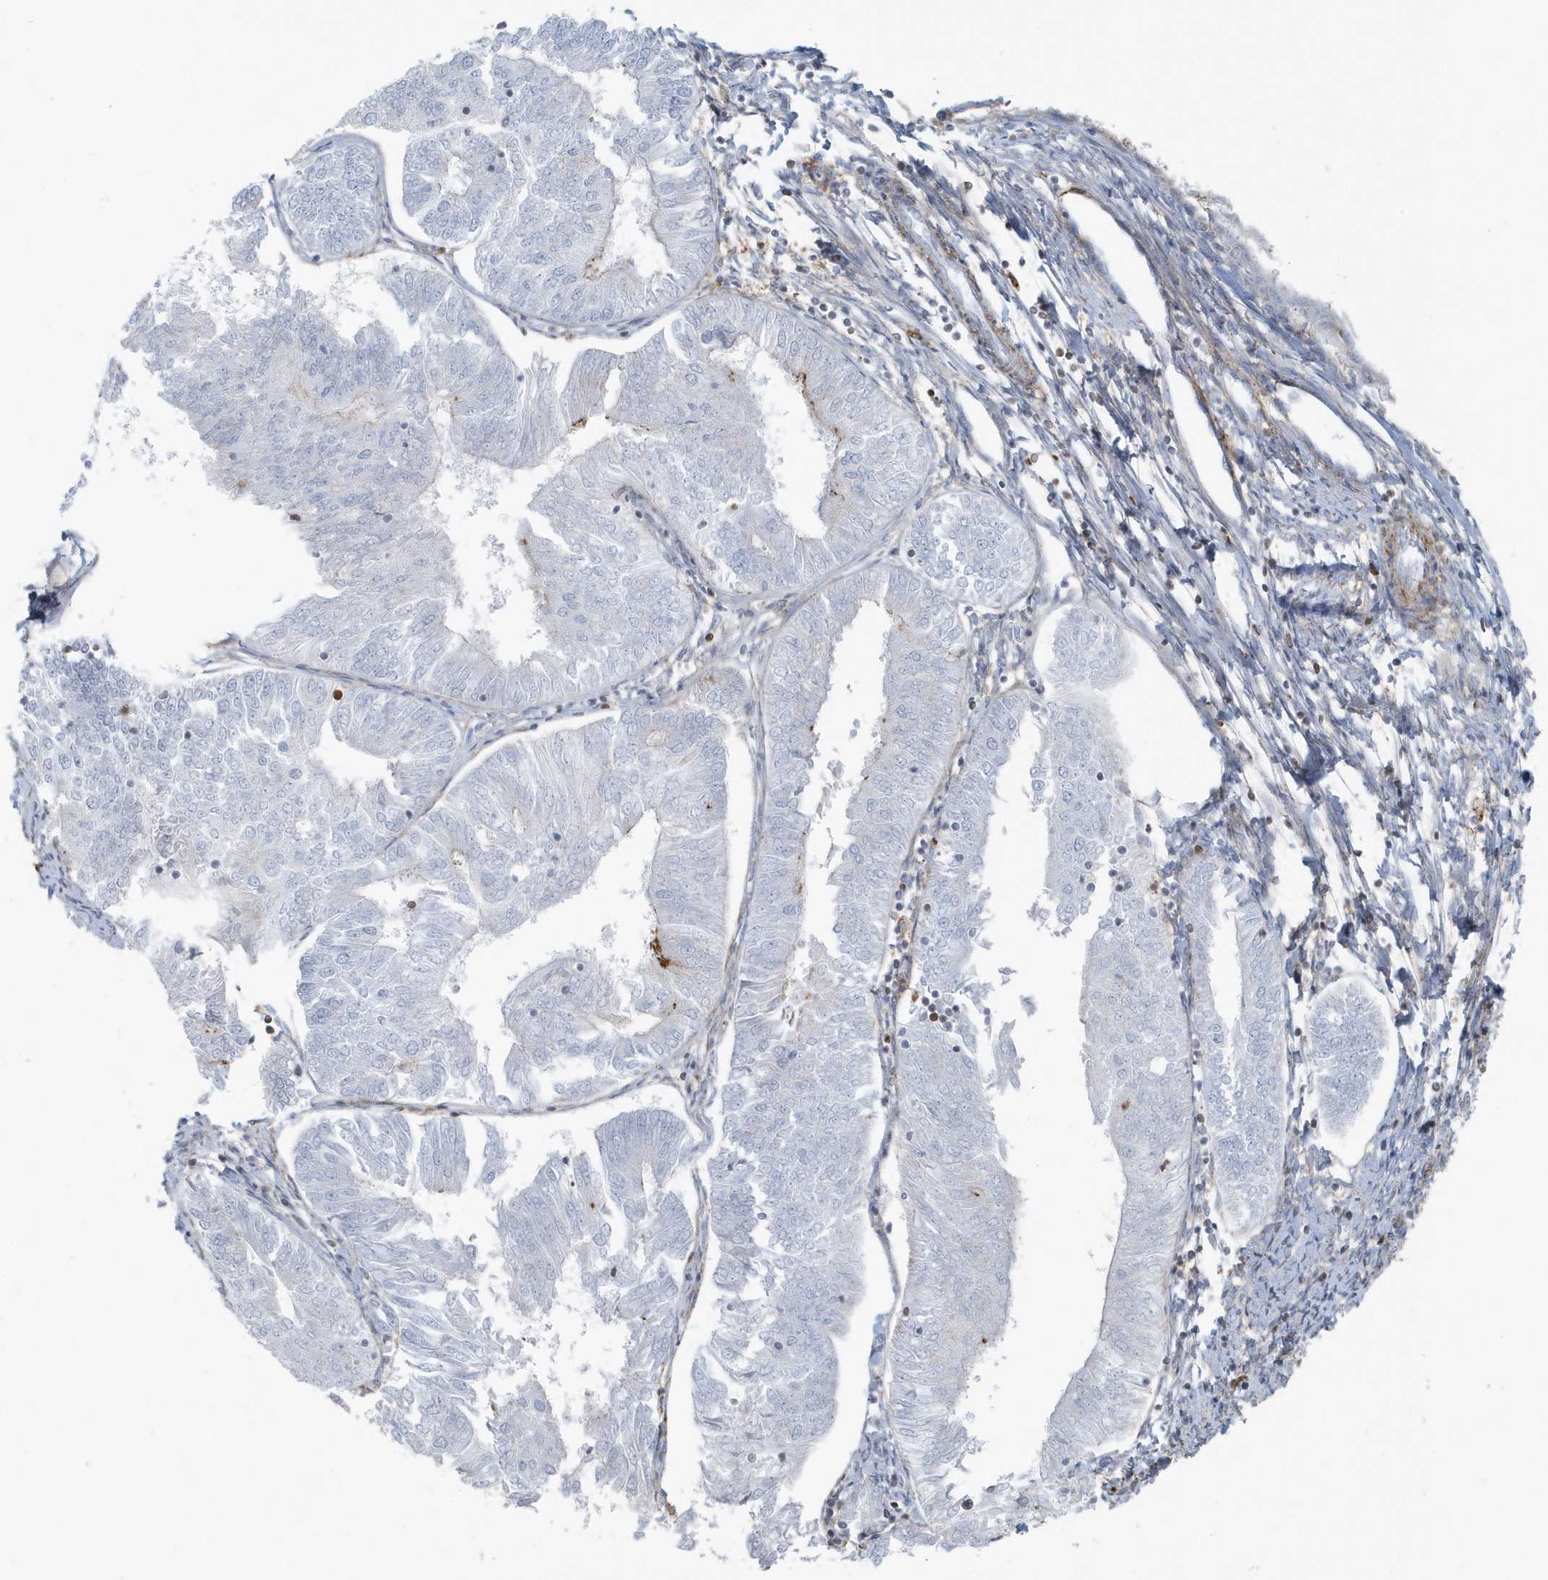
{"staining": {"intensity": "moderate", "quantity": "<25%", "location": "cytoplasmic/membranous"}, "tissue": "endometrial cancer", "cell_type": "Tumor cells", "image_type": "cancer", "snomed": [{"axis": "morphology", "description": "Adenocarcinoma, NOS"}, {"axis": "topography", "description": "Endometrium"}], "caption": "Immunohistochemistry (IHC) micrograph of endometrial cancer stained for a protein (brown), which shows low levels of moderate cytoplasmic/membranous staining in about <25% of tumor cells.", "gene": "CACNB2", "patient": {"sex": "female", "age": 58}}